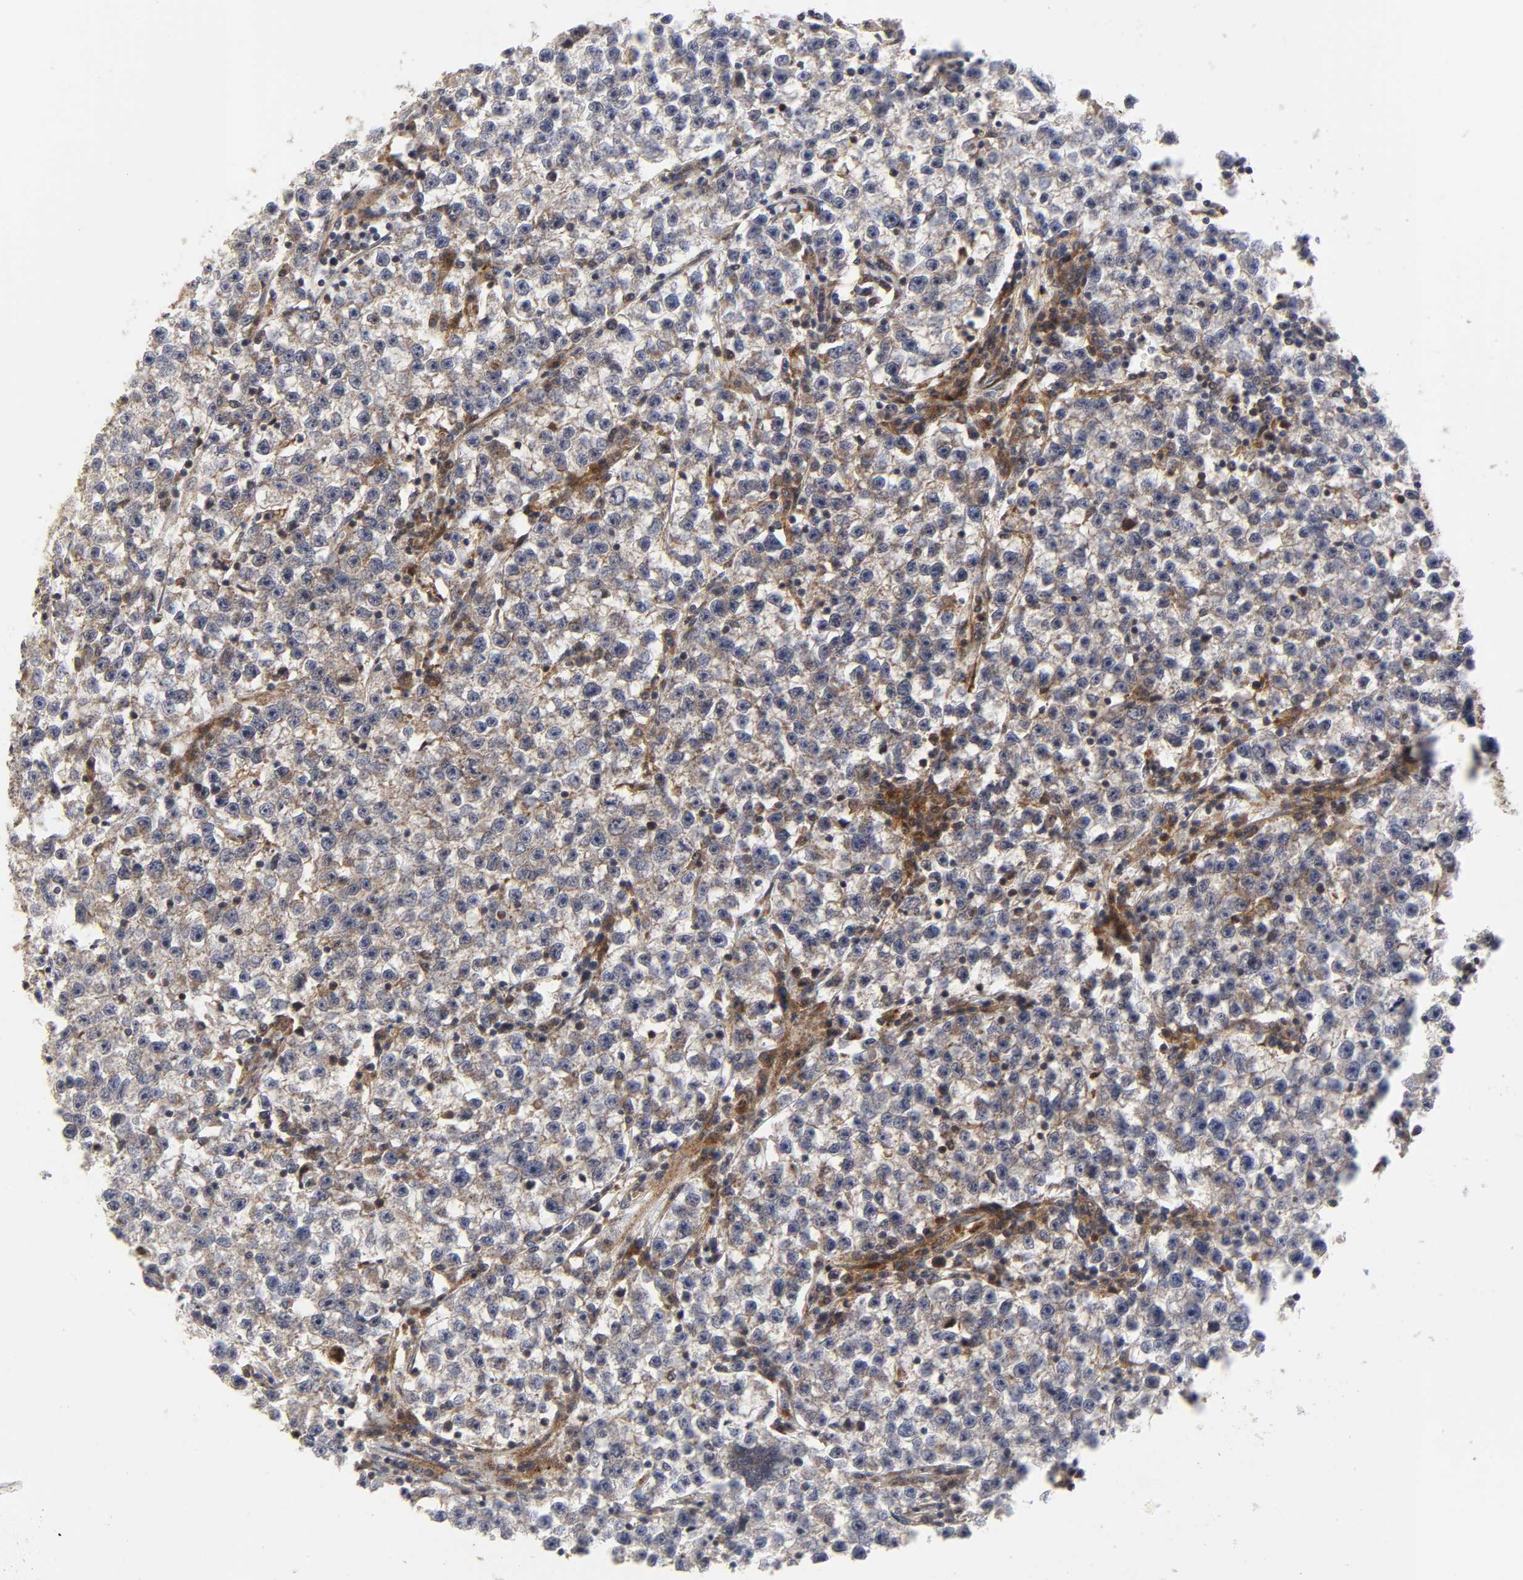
{"staining": {"intensity": "weak", "quantity": "25%-75%", "location": "cytoplasmic/membranous"}, "tissue": "testis cancer", "cell_type": "Tumor cells", "image_type": "cancer", "snomed": [{"axis": "morphology", "description": "Seminoma, NOS"}, {"axis": "topography", "description": "Testis"}], "caption": "Seminoma (testis) stained for a protein (brown) shows weak cytoplasmic/membranous positive expression in about 25%-75% of tumor cells.", "gene": "CASP9", "patient": {"sex": "male", "age": 22}}